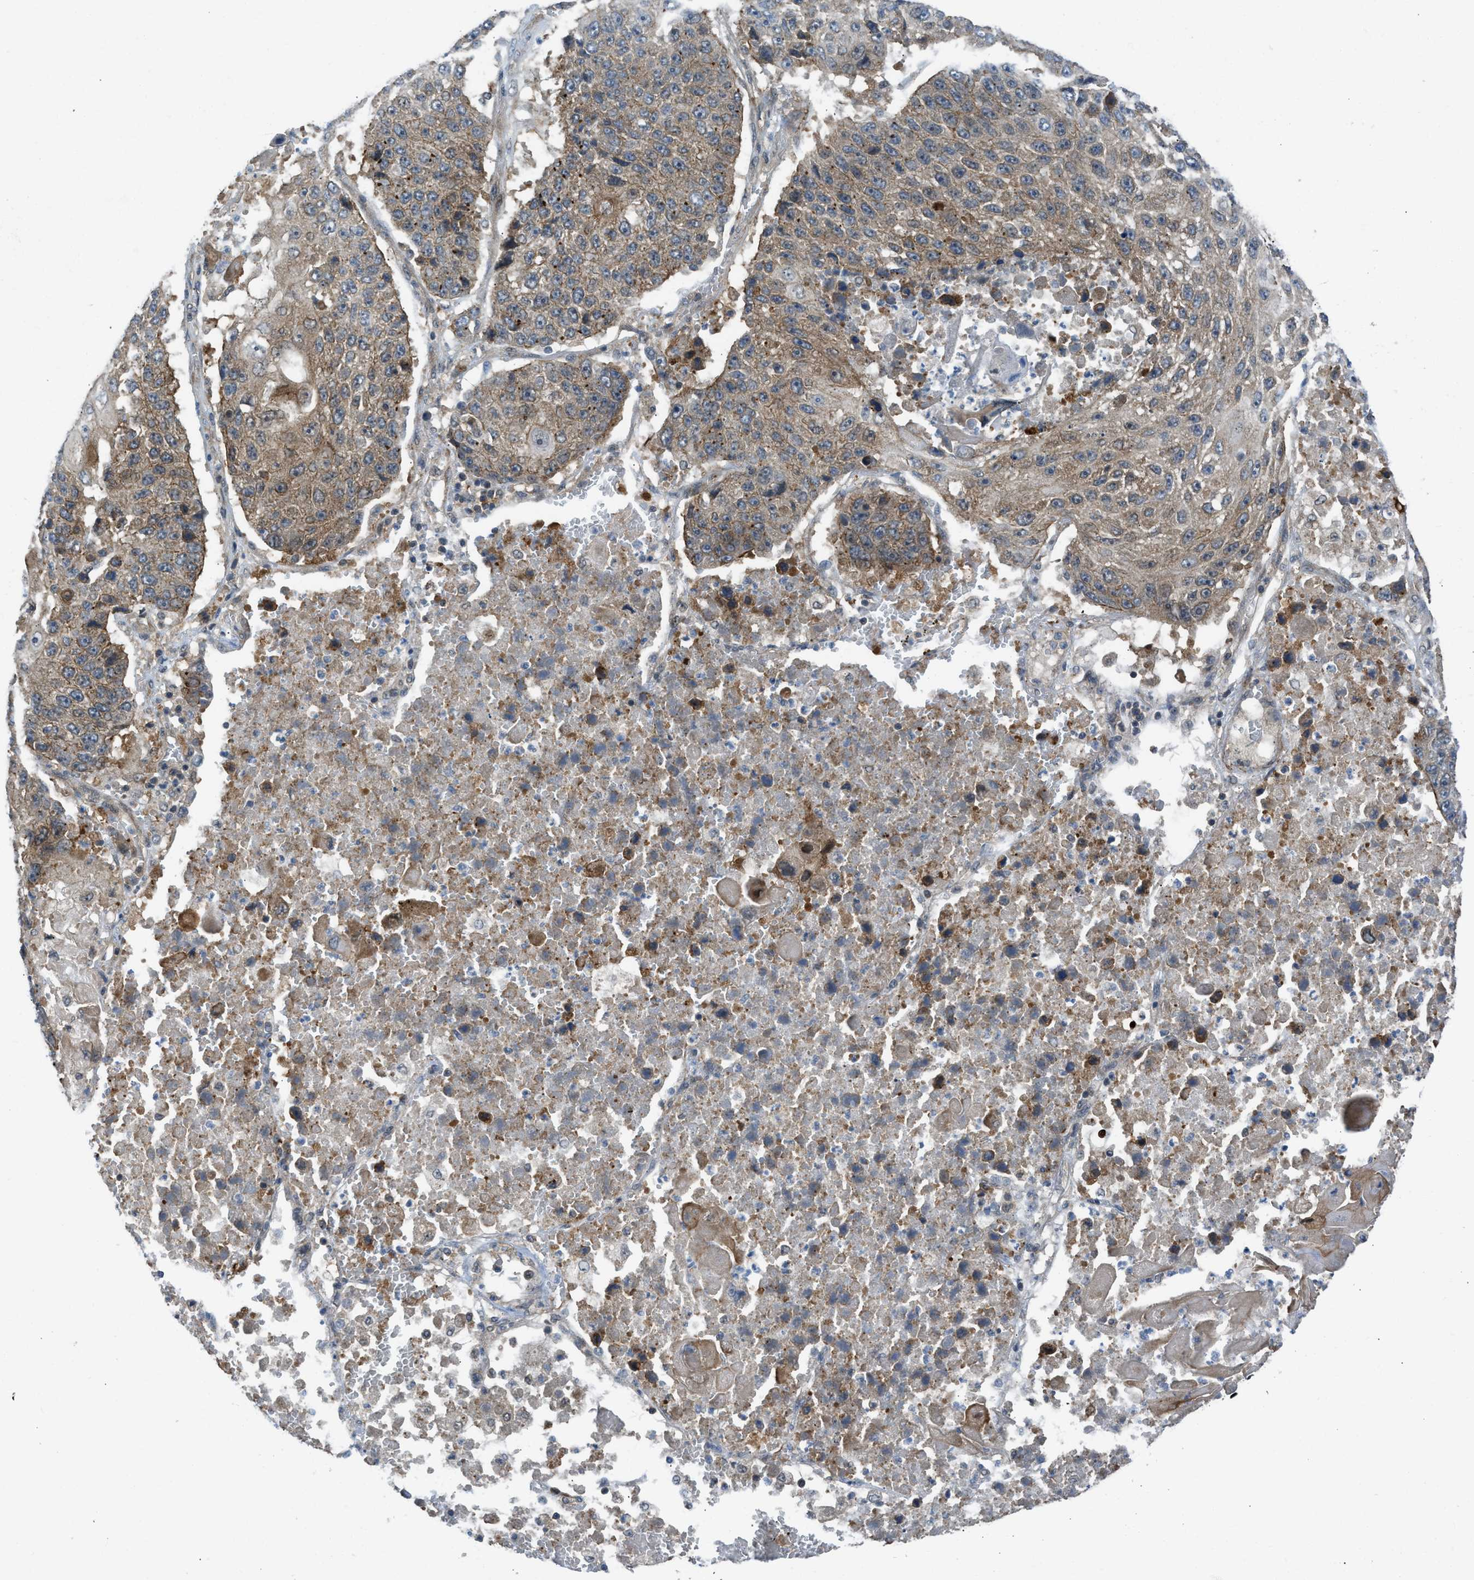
{"staining": {"intensity": "moderate", "quantity": ">75%", "location": "cytoplasmic/membranous"}, "tissue": "lung cancer", "cell_type": "Tumor cells", "image_type": "cancer", "snomed": [{"axis": "morphology", "description": "Squamous cell carcinoma, NOS"}, {"axis": "topography", "description": "Lung"}], "caption": "About >75% of tumor cells in human lung cancer display moderate cytoplasmic/membranous protein expression as visualized by brown immunohistochemical staining.", "gene": "SESN2", "patient": {"sex": "male", "age": 61}}